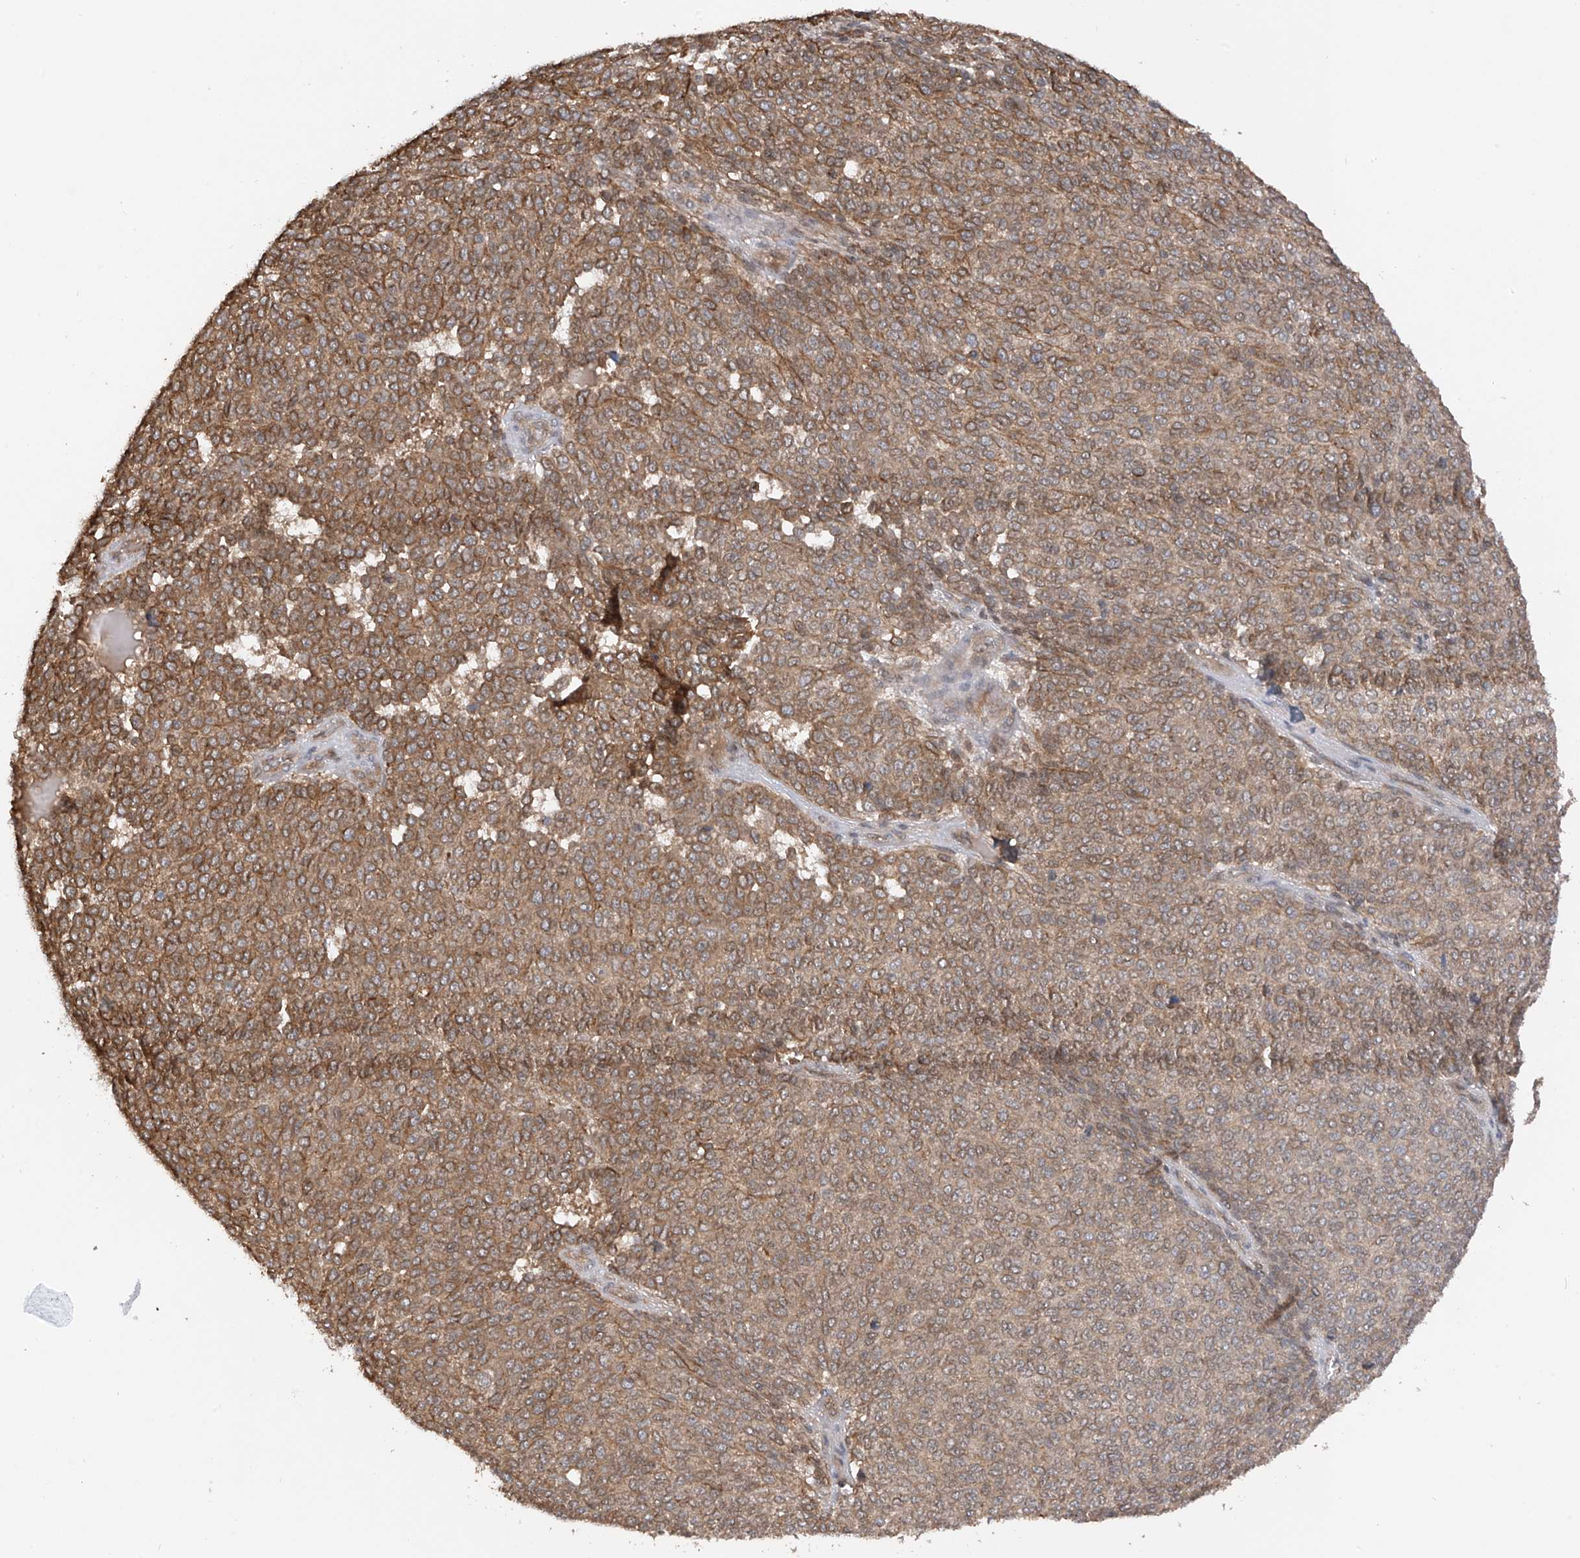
{"staining": {"intensity": "moderate", "quantity": ">75%", "location": "cytoplasmic/membranous"}, "tissue": "melanoma", "cell_type": "Tumor cells", "image_type": "cancer", "snomed": [{"axis": "morphology", "description": "Malignant melanoma, NOS"}, {"axis": "topography", "description": "Skin"}], "caption": "A brown stain highlights moderate cytoplasmic/membranous expression of a protein in malignant melanoma tumor cells. (DAB (3,3'-diaminobenzidine) = brown stain, brightfield microscopy at high magnification).", "gene": "RPAIN", "patient": {"sex": "male", "age": 49}}